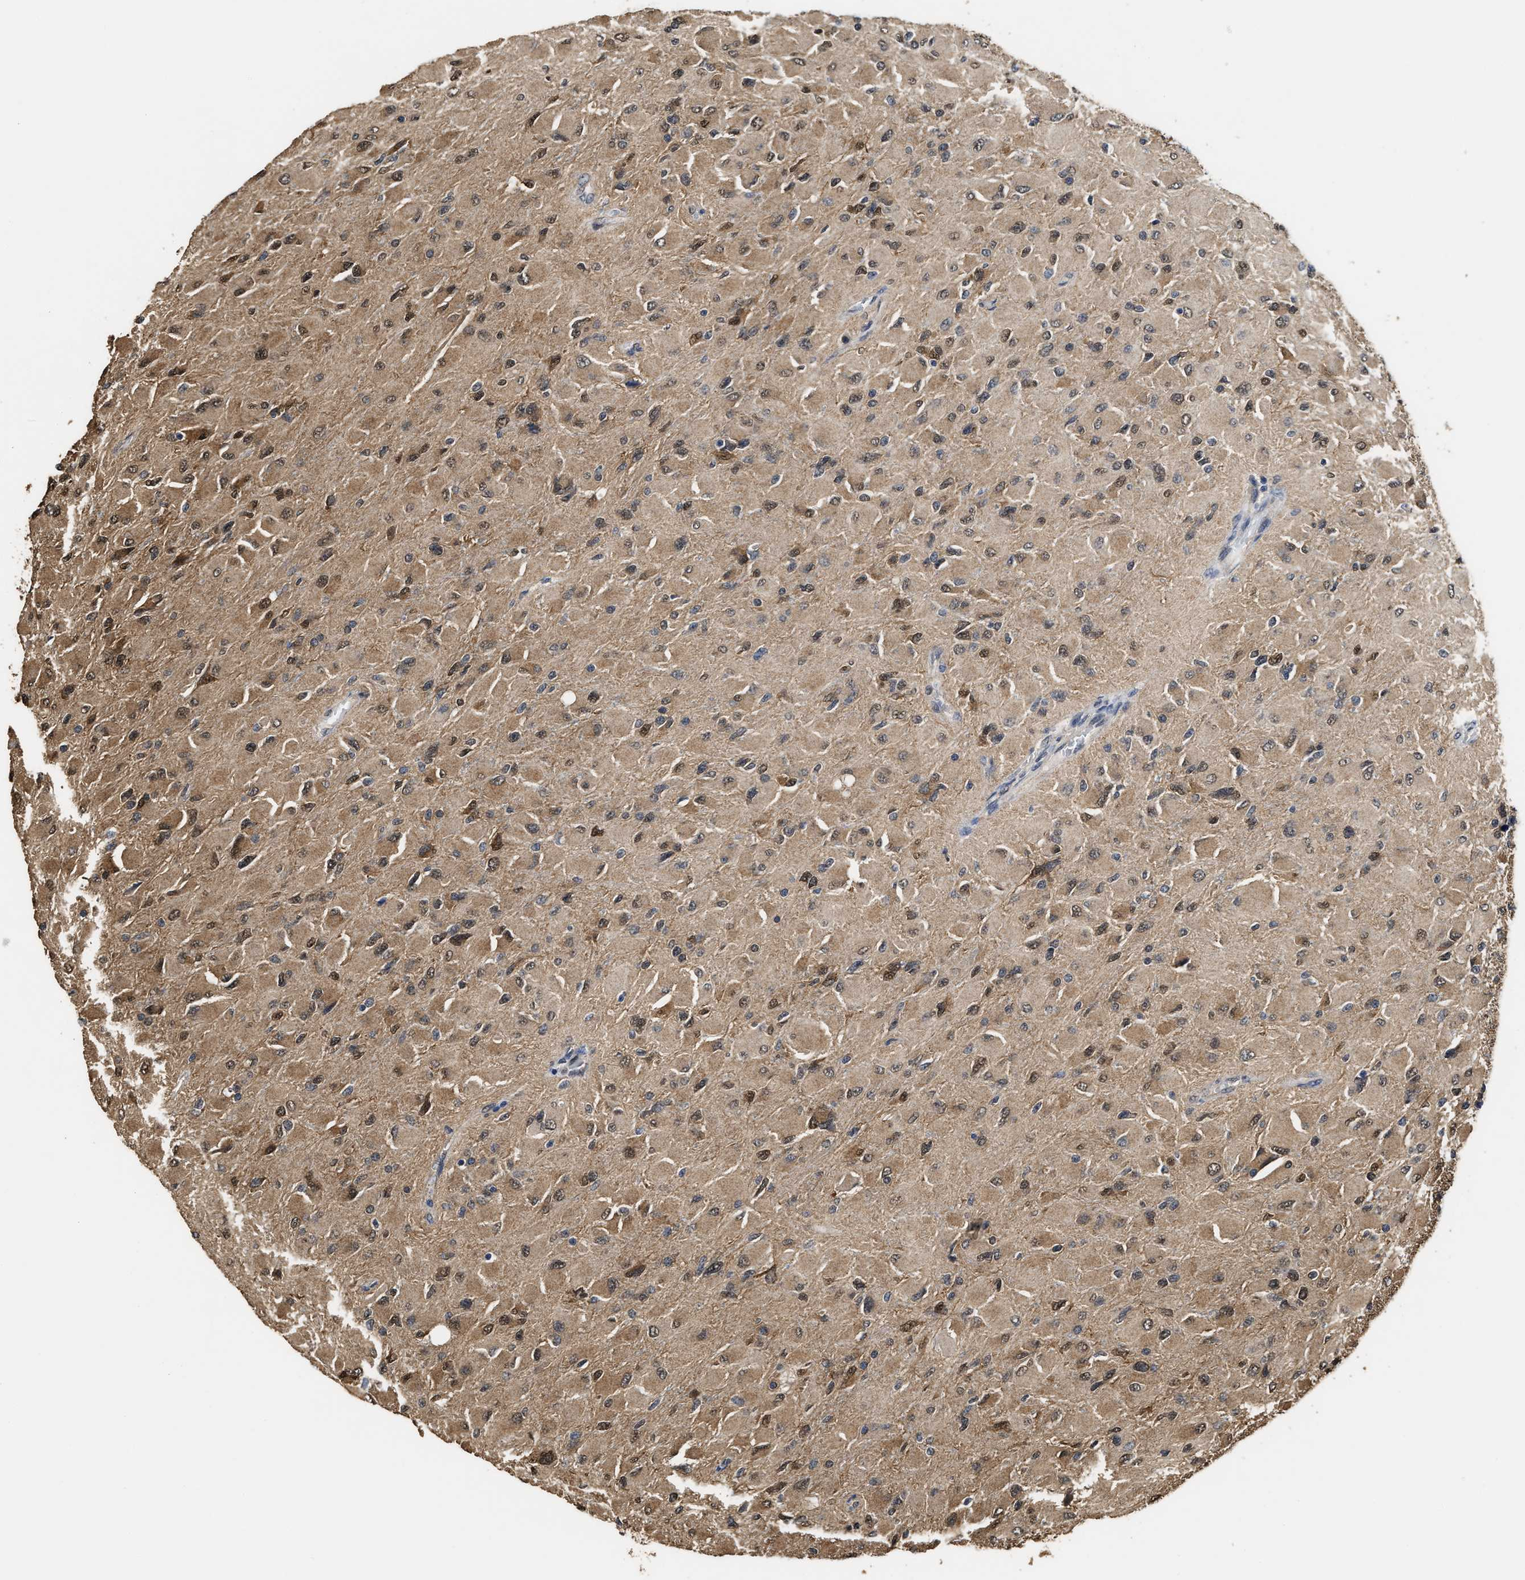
{"staining": {"intensity": "moderate", "quantity": ">75%", "location": "cytoplasmic/membranous,nuclear"}, "tissue": "glioma", "cell_type": "Tumor cells", "image_type": "cancer", "snomed": [{"axis": "morphology", "description": "Glioma, malignant, High grade"}, {"axis": "topography", "description": "Cerebral cortex"}], "caption": "Protein analysis of glioma tissue displays moderate cytoplasmic/membranous and nuclear positivity in approximately >75% of tumor cells. (DAB = brown stain, brightfield microscopy at high magnification).", "gene": "YWHAE", "patient": {"sex": "female", "age": 36}}